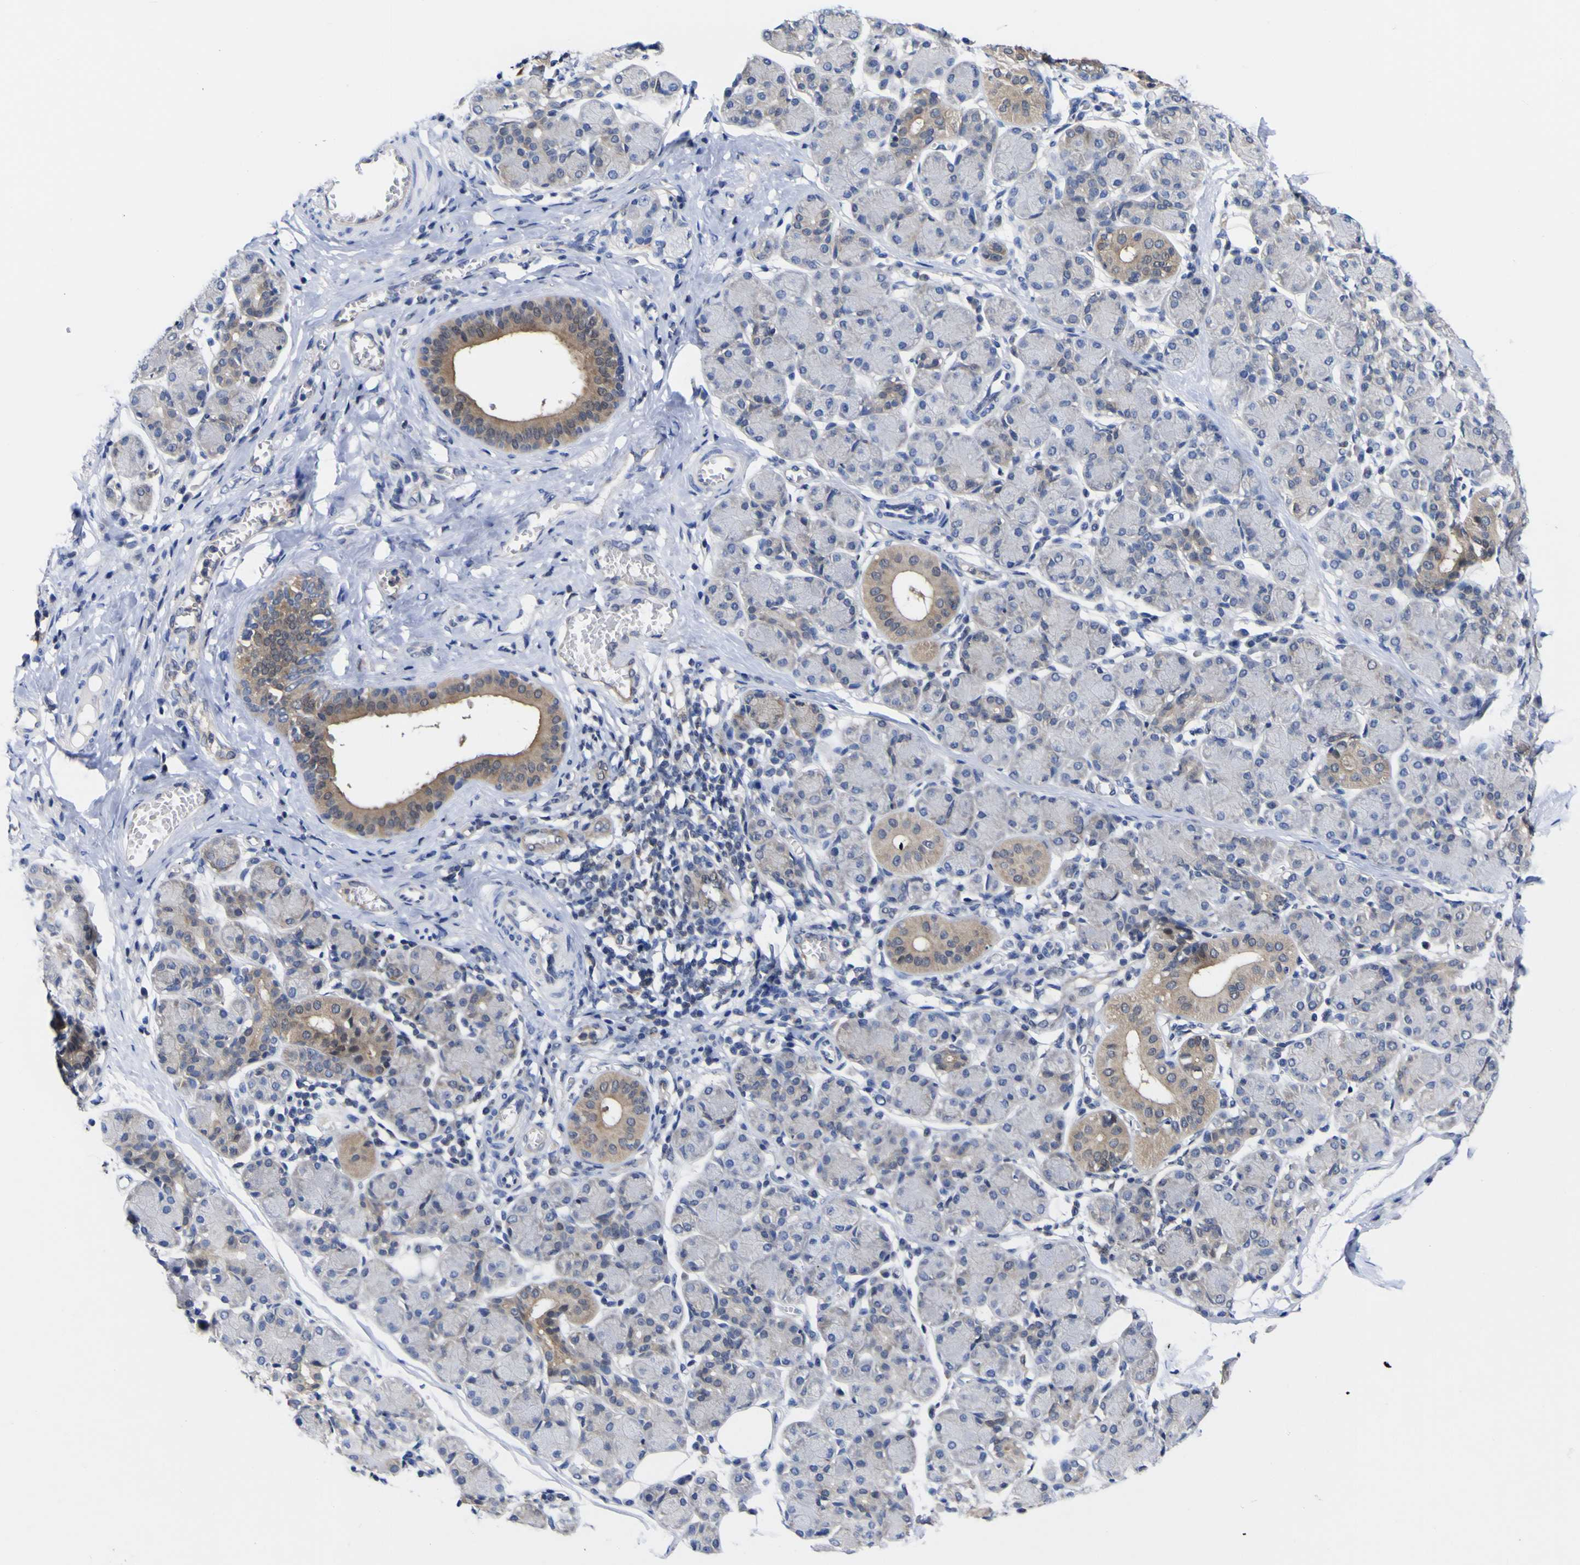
{"staining": {"intensity": "moderate", "quantity": "25%-75%", "location": "cytoplasmic/membranous"}, "tissue": "salivary gland", "cell_type": "Glandular cells", "image_type": "normal", "snomed": [{"axis": "morphology", "description": "Normal tissue, NOS"}, {"axis": "morphology", "description": "Inflammation, NOS"}, {"axis": "topography", "description": "Lymph node"}, {"axis": "topography", "description": "Salivary gland"}], "caption": "The image demonstrates a brown stain indicating the presence of a protein in the cytoplasmic/membranous of glandular cells in salivary gland. The staining was performed using DAB (3,3'-diaminobenzidine) to visualize the protein expression in brown, while the nuclei were stained in blue with hematoxylin (Magnification: 20x).", "gene": "CASP6", "patient": {"sex": "male", "age": 3}}